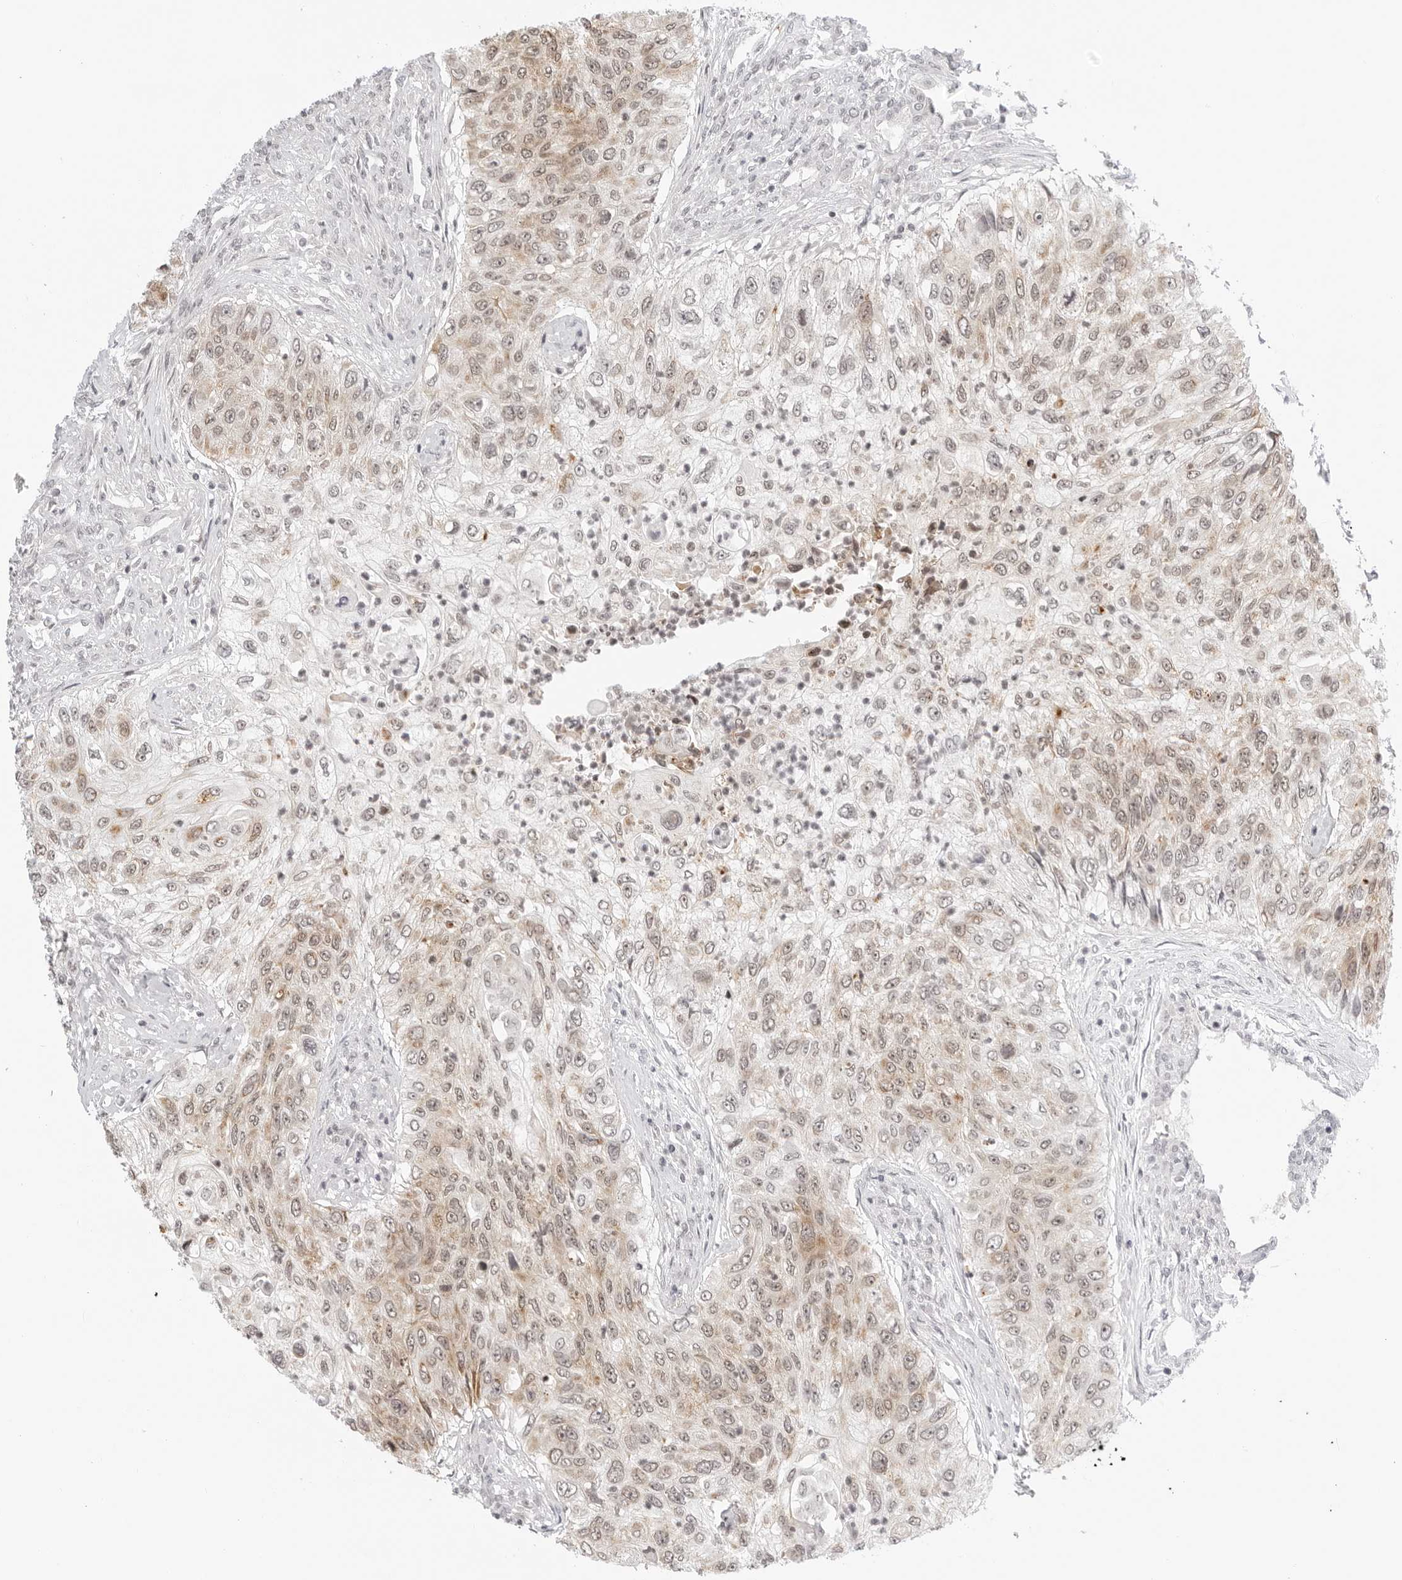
{"staining": {"intensity": "weak", "quantity": ">75%", "location": "cytoplasmic/membranous,nuclear"}, "tissue": "urothelial cancer", "cell_type": "Tumor cells", "image_type": "cancer", "snomed": [{"axis": "morphology", "description": "Urothelial carcinoma, High grade"}, {"axis": "topography", "description": "Urinary bladder"}], "caption": "Protein staining shows weak cytoplasmic/membranous and nuclear positivity in about >75% of tumor cells in urothelial cancer.", "gene": "MSH6", "patient": {"sex": "female", "age": 60}}